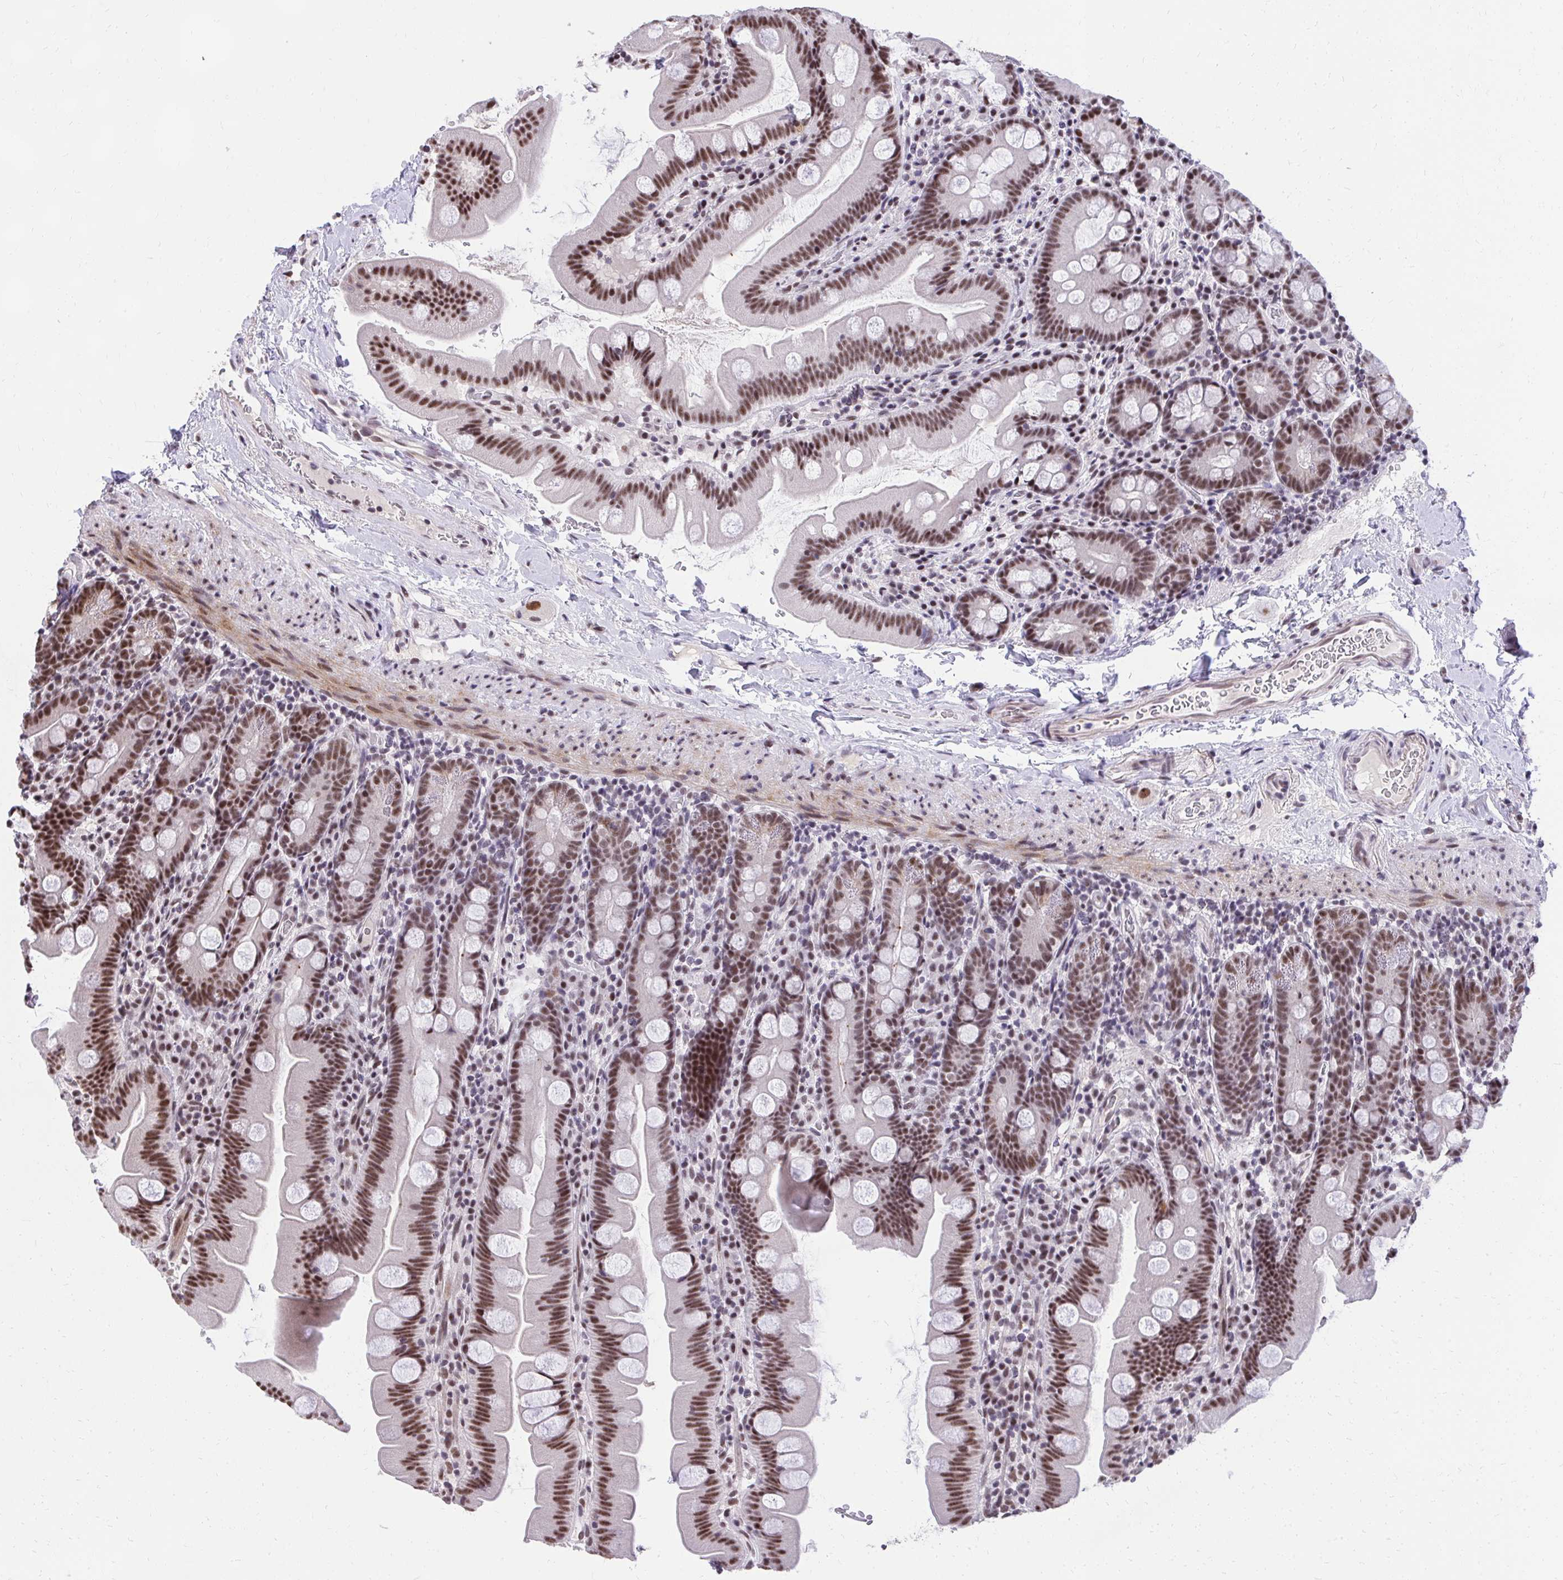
{"staining": {"intensity": "moderate", "quantity": ">75%", "location": "nuclear"}, "tissue": "small intestine", "cell_type": "Glandular cells", "image_type": "normal", "snomed": [{"axis": "morphology", "description": "Normal tissue, NOS"}, {"axis": "topography", "description": "Small intestine"}], "caption": "Unremarkable small intestine was stained to show a protein in brown. There is medium levels of moderate nuclear expression in about >75% of glandular cells. (brown staining indicates protein expression, while blue staining denotes nuclei).", "gene": "SYNE4", "patient": {"sex": "female", "age": 68}}